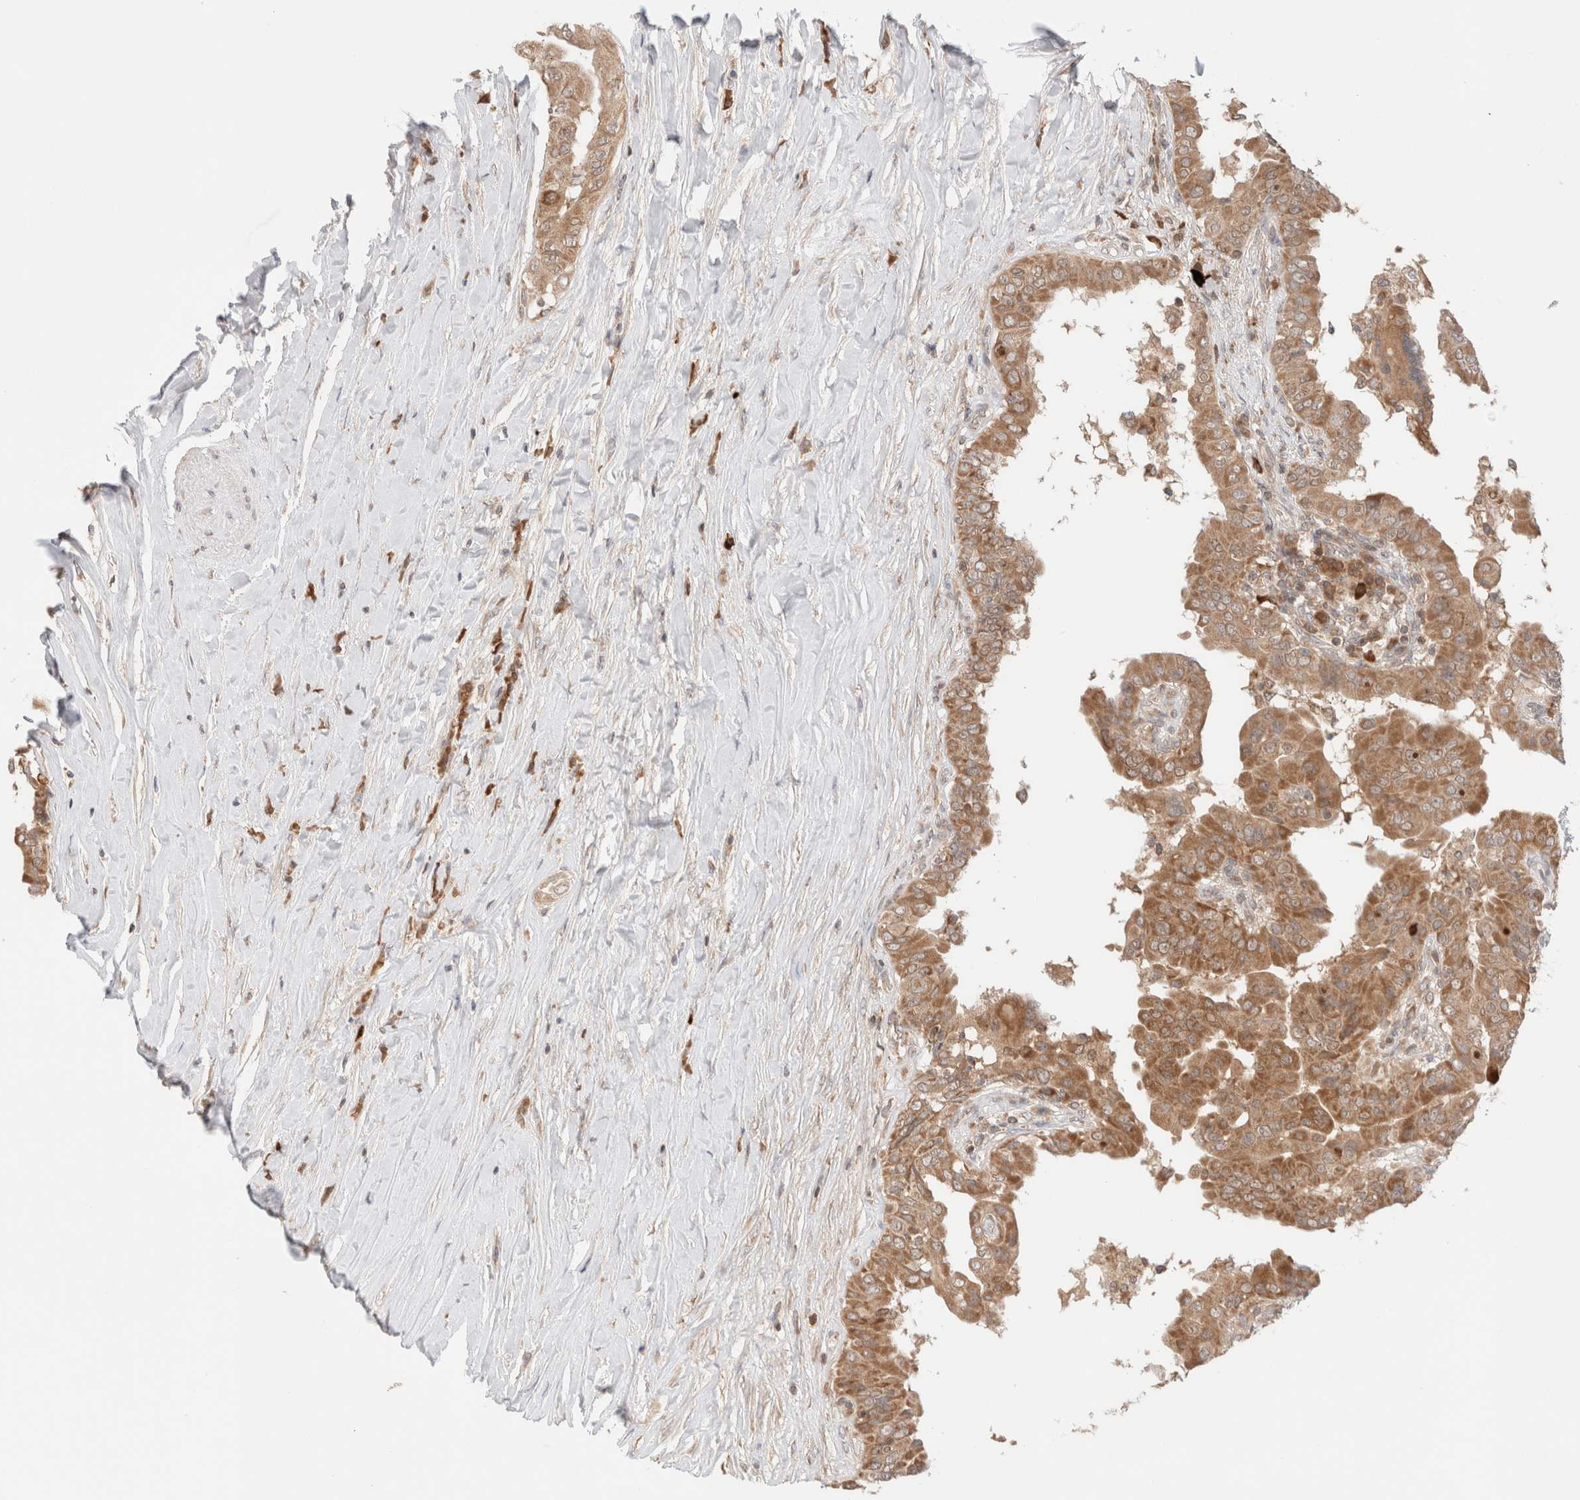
{"staining": {"intensity": "moderate", "quantity": ">75%", "location": "cytoplasmic/membranous"}, "tissue": "thyroid cancer", "cell_type": "Tumor cells", "image_type": "cancer", "snomed": [{"axis": "morphology", "description": "Papillary adenocarcinoma, NOS"}, {"axis": "topography", "description": "Thyroid gland"}], "caption": "Protein staining displays moderate cytoplasmic/membranous positivity in approximately >75% of tumor cells in thyroid cancer.", "gene": "XKR4", "patient": {"sex": "male", "age": 33}}